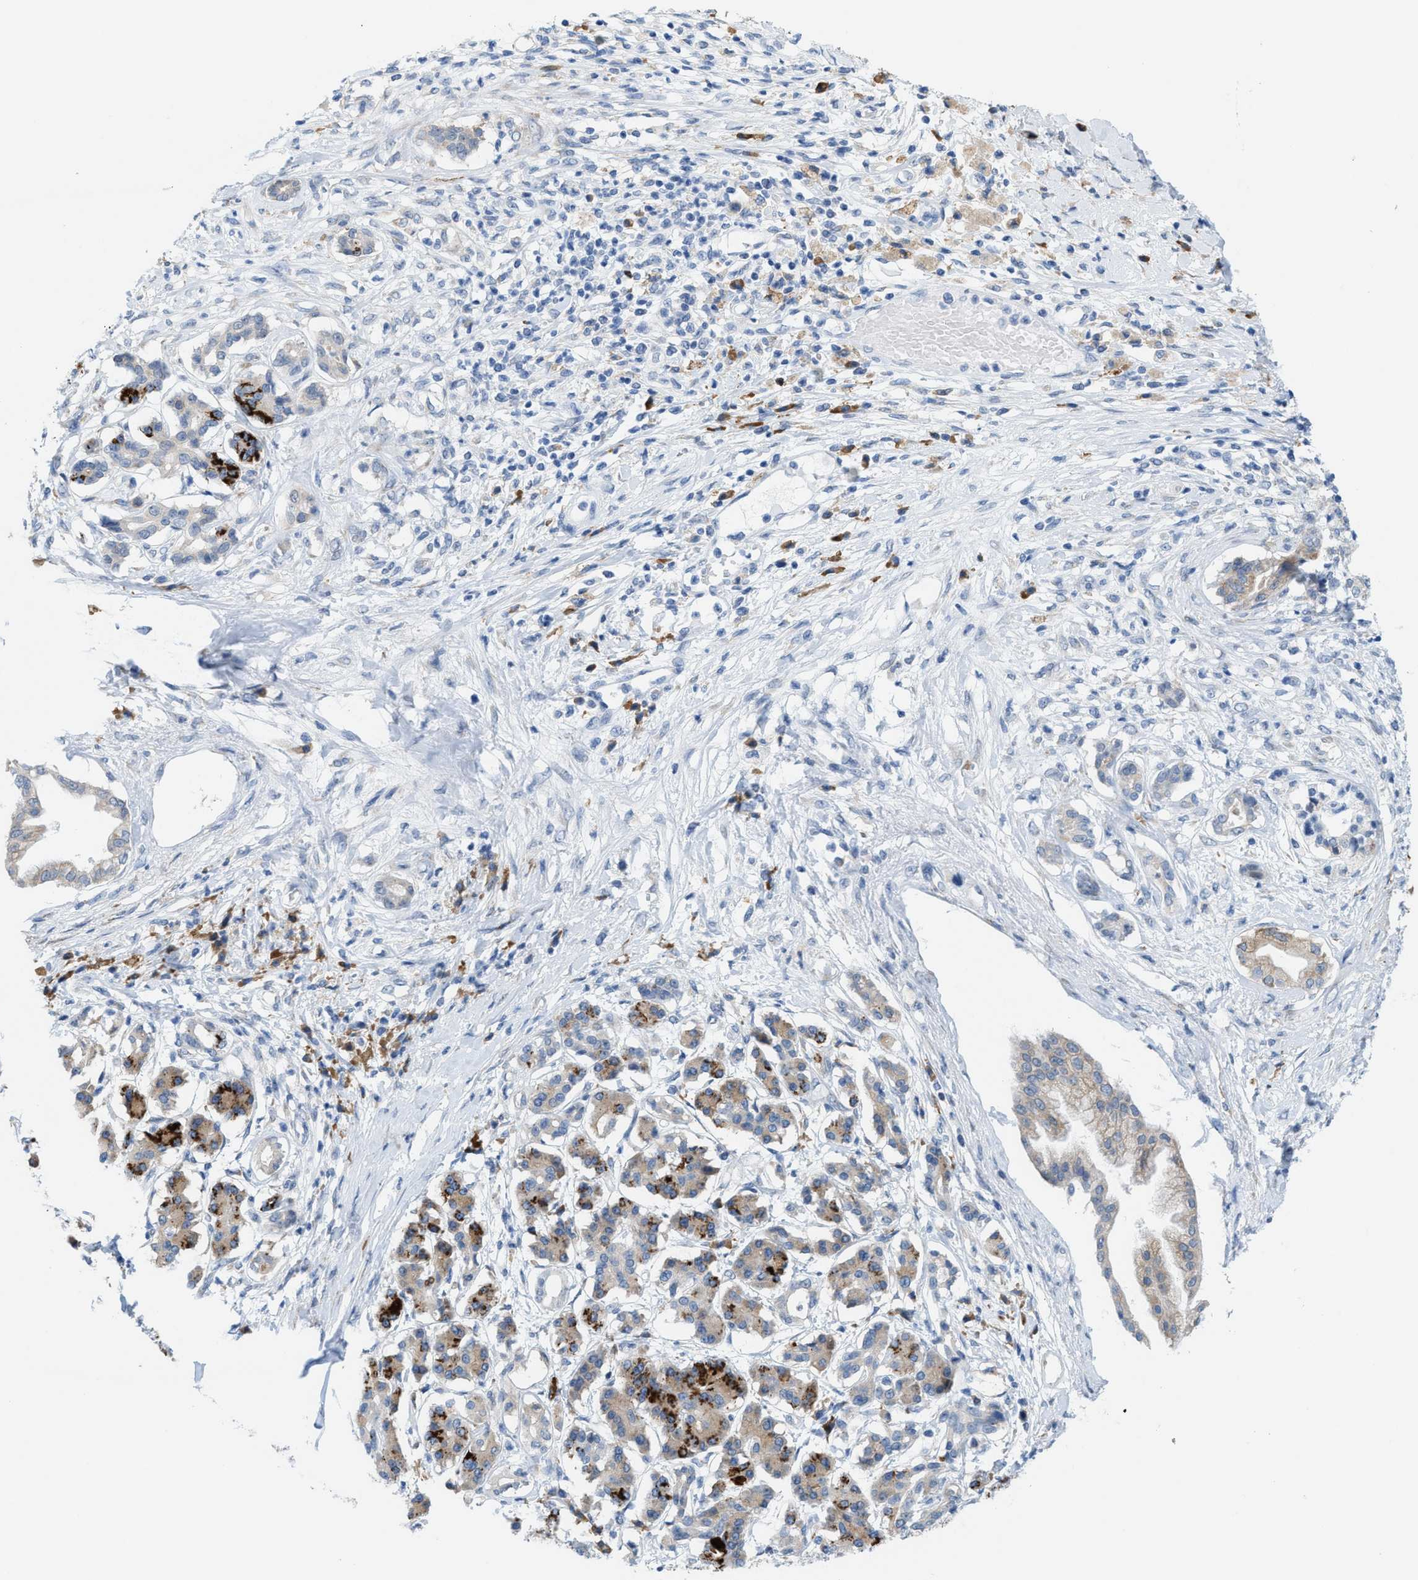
{"staining": {"intensity": "weak", "quantity": "<25%", "location": "cytoplasmic/membranous"}, "tissue": "pancreatic cancer", "cell_type": "Tumor cells", "image_type": "cancer", "snomed": [{"axis": "morphology", "description": "Adenocarcinoma, NOS"}, {"axis": "topography", "description": "Pancreas"}], "caption": "Pancreatic adenocarcinoma was stained to show a protein in brown. There is no significant expression in tumor cells.", "gene": "KIFC3", "patient": {"sex": "female", "age": 56}}